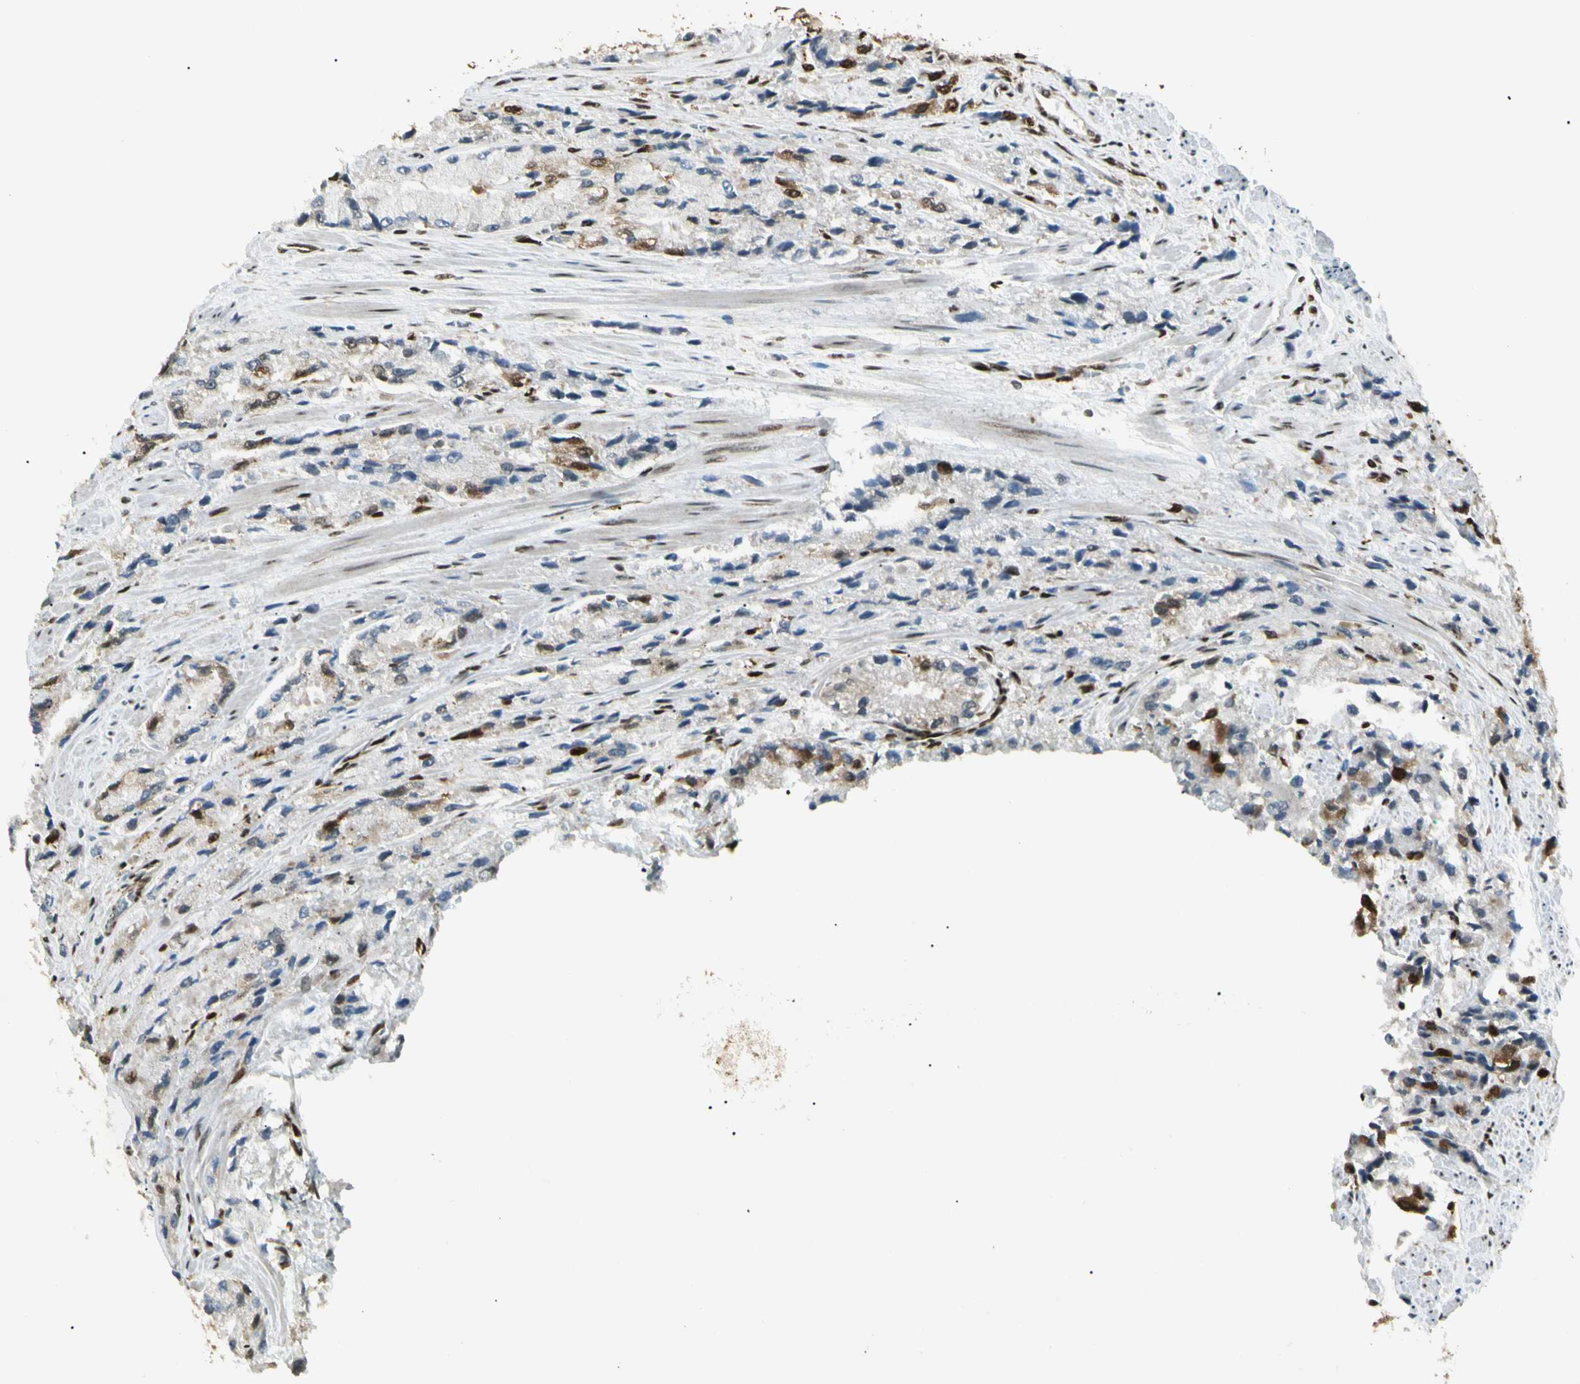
{"staining": {"intensity": "moderate", "quantity": "<25%", "location": "cytoplasmic/membranous,nuclear"}, "tissue": "prostate cancer", "cell_type": "Tumor cells", "image_type": "cancer", "snomed": [{"axis": "morphology", "description": "Adenocarcinoma, High grade"}, {"axis": "topography", "description": "Prostate"}], "caption": "Prostate cancer (adenocarcinoma (high-grade)) stained for a protein exhibits moderate cytoplasmic/membranous and nuclear positivity in tumor cells. (DAB (3,3'-diaminobenzidine) IHC with brightfield microscopy, high magnification).", "gene": "FUS", "patient": {"sex": "male", "age": 58}}